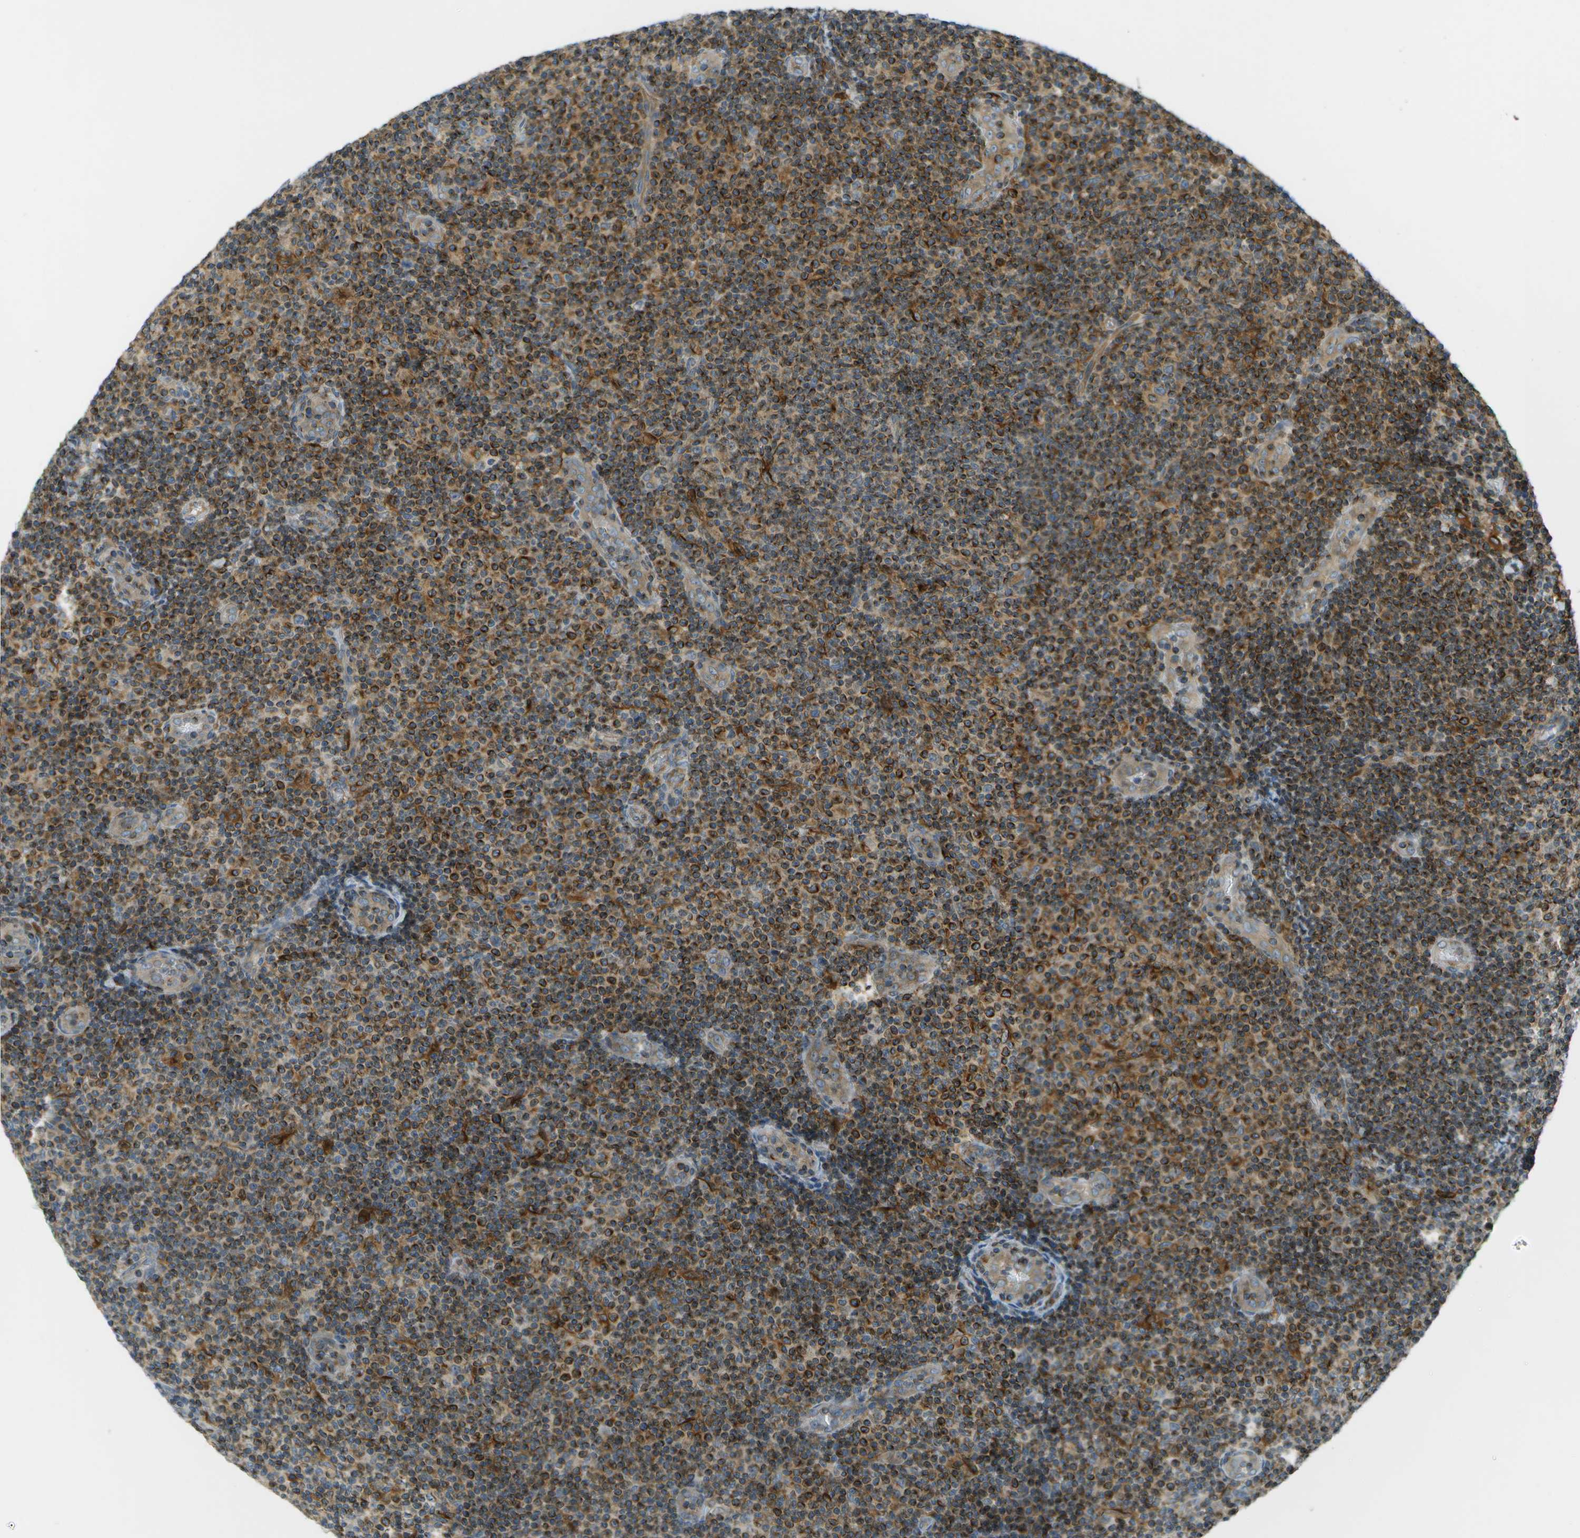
{"staining": {"intensity": "strong", "quantity": ">75%", "location": "cytoplasmic/membranous"}, "tissue": "lymphoma", "cell_type": "Tumor cells", "image_type": "cancer", "snomed": [{"axis": "morphology", "description": "Malignant lymphoma, non-Hodgkin's type, Low grade"}, {"axis": "topography", "description": "Lymph node"}], "caption": "This is an image of IHC staining of low-grade malignant lymphoma, non-Hodgkin's type, which shows strong positivity in the cytoplasmic/membranous of tumor cells.", "gene": "TMTC1", "patient": {"sex": "male", "age": 83}}